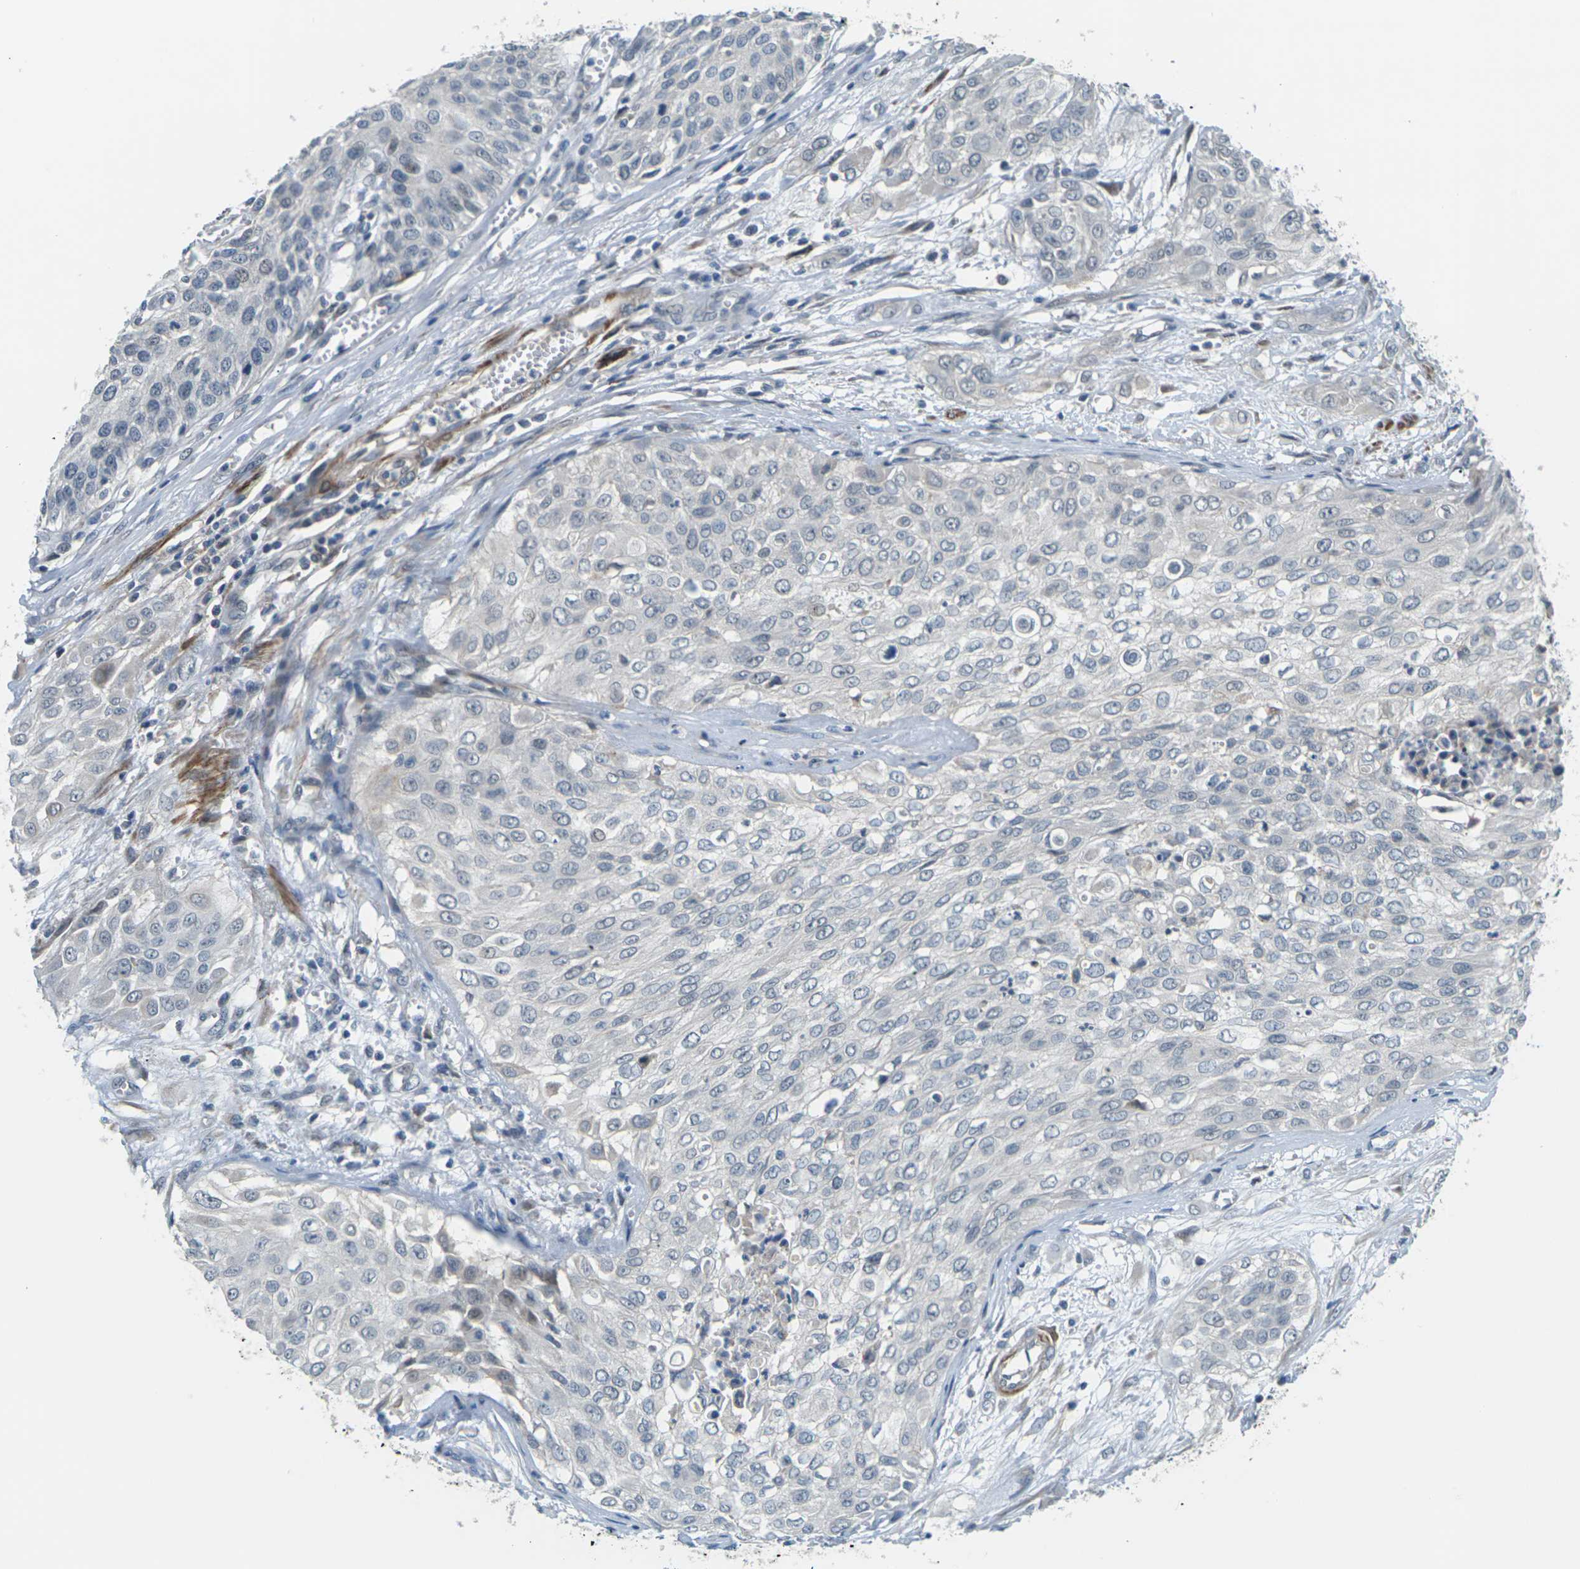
{"staining": {"intensity": "negative", "quantity": "none", "location": "none"}, "tissue": "urothelial cancer", "cell_type": "Tumor cells", "image_type": "cancer", "snomed": [{"axis": "morphology", "description": "Urothelial carcinoma, High grade"}, {"axis": "topography", "description": "Urinary bladder"}], "caption": "Immunohistochemistry of high-grade urothelial carcinoma reveals no positivity in tumor cells.", "gene": "SLC13A3", "patient": {"sex": "male", "age": 57}}